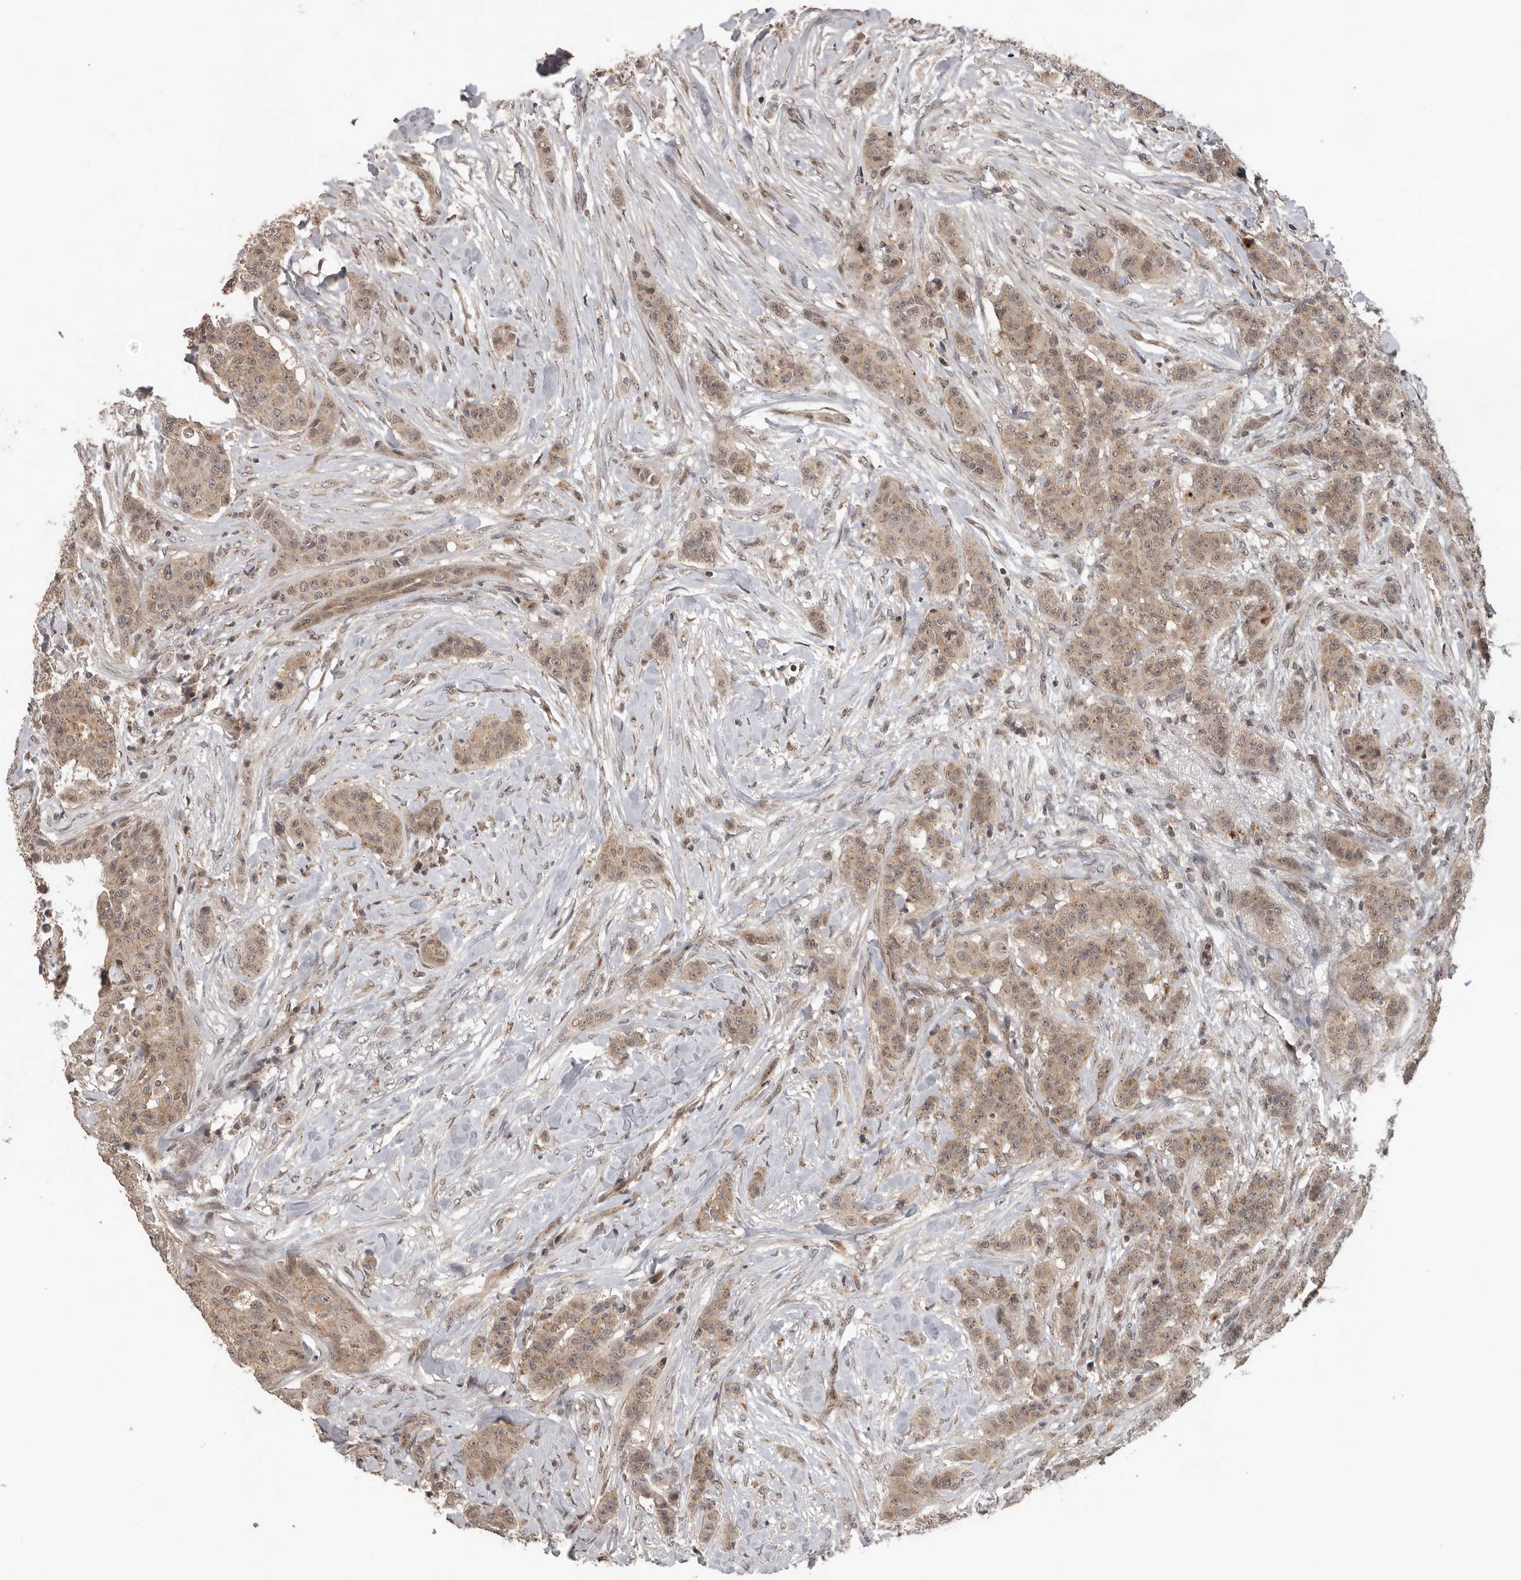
{"staining": {"intensity": "weak", "quantity": ">75%", "location": "cytoplasmic/membranous,nuclear"}, "tissue": "breast cancer", "cell_type": "Tumor cells", "image_type": "cancer", "snomed": [{"axis": "morphology", "description": "Duct carcinoma"}, {"axis": "topography", "description": "Breast"}], "caption": "Breast cancer tissue demonstrates weak cytoplasmic/membranous and nuclear expression in about >75% of tumor cells", "gene": "CEP350", "patient": {"sex": "female", "age": 40}}